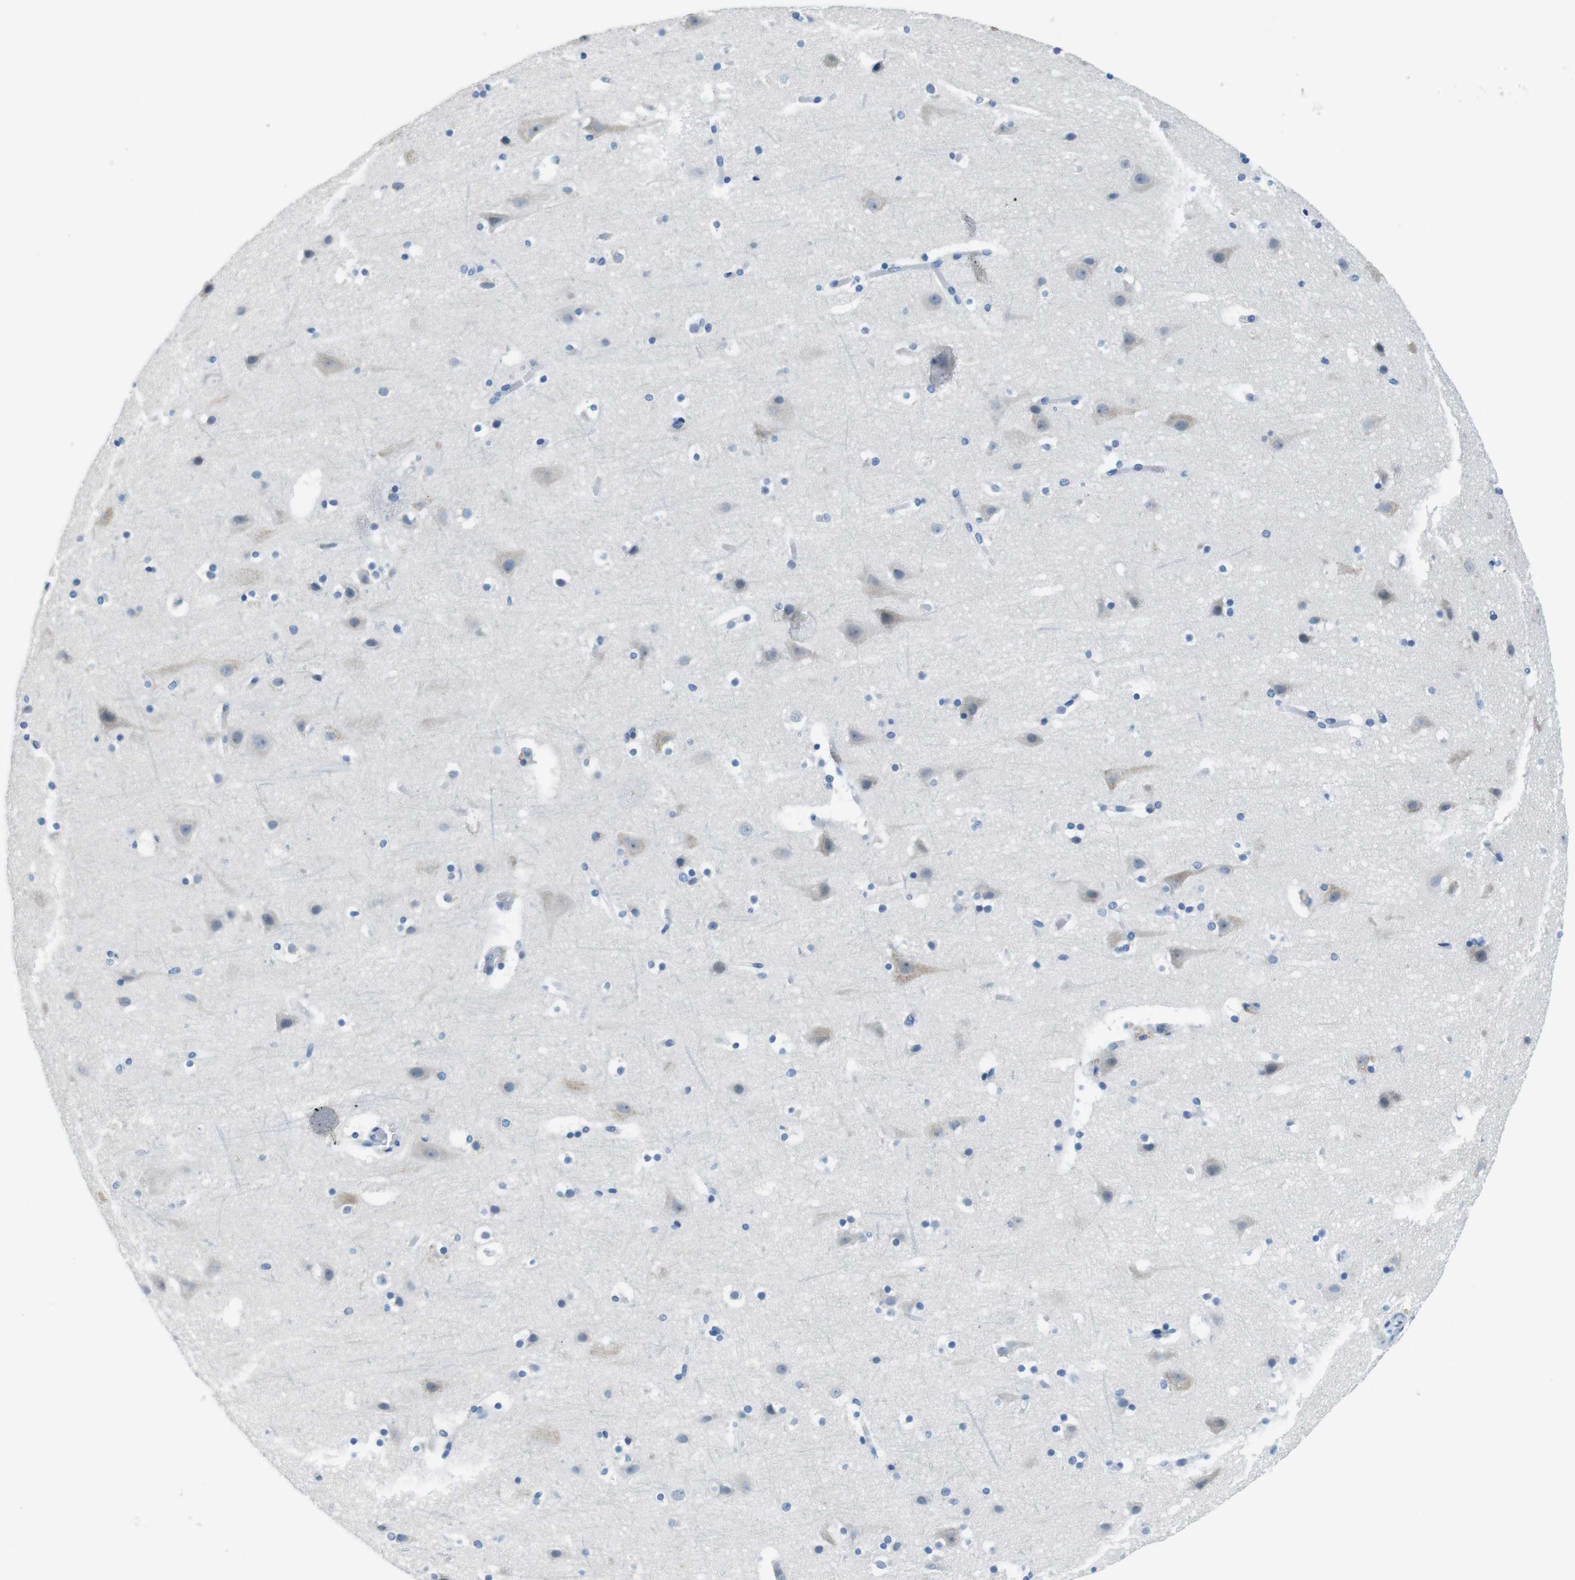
{"staining": {"intensity": "negative", "quantity": "none", "location": "none"}, "tissue": "cerebral cortex", "cell_type": "Endothelial cells", "image_type": "normal", "snomed": [{"axis": "morphology", "description": "Normal tissue, NOS"}, {"axis": "topography", "description": "Cerebral cortex"}], "caption": "An immunohistochemistry (IHC) micrograph of normal cerebral cortex is shown. There is no staining in endothelial cells of cerebral cortex. (DAB immunohistochemistry with hematoxylin counter stain).", "gene": "SLC35A3", "patient": {"sex": "male", "age": 45}}